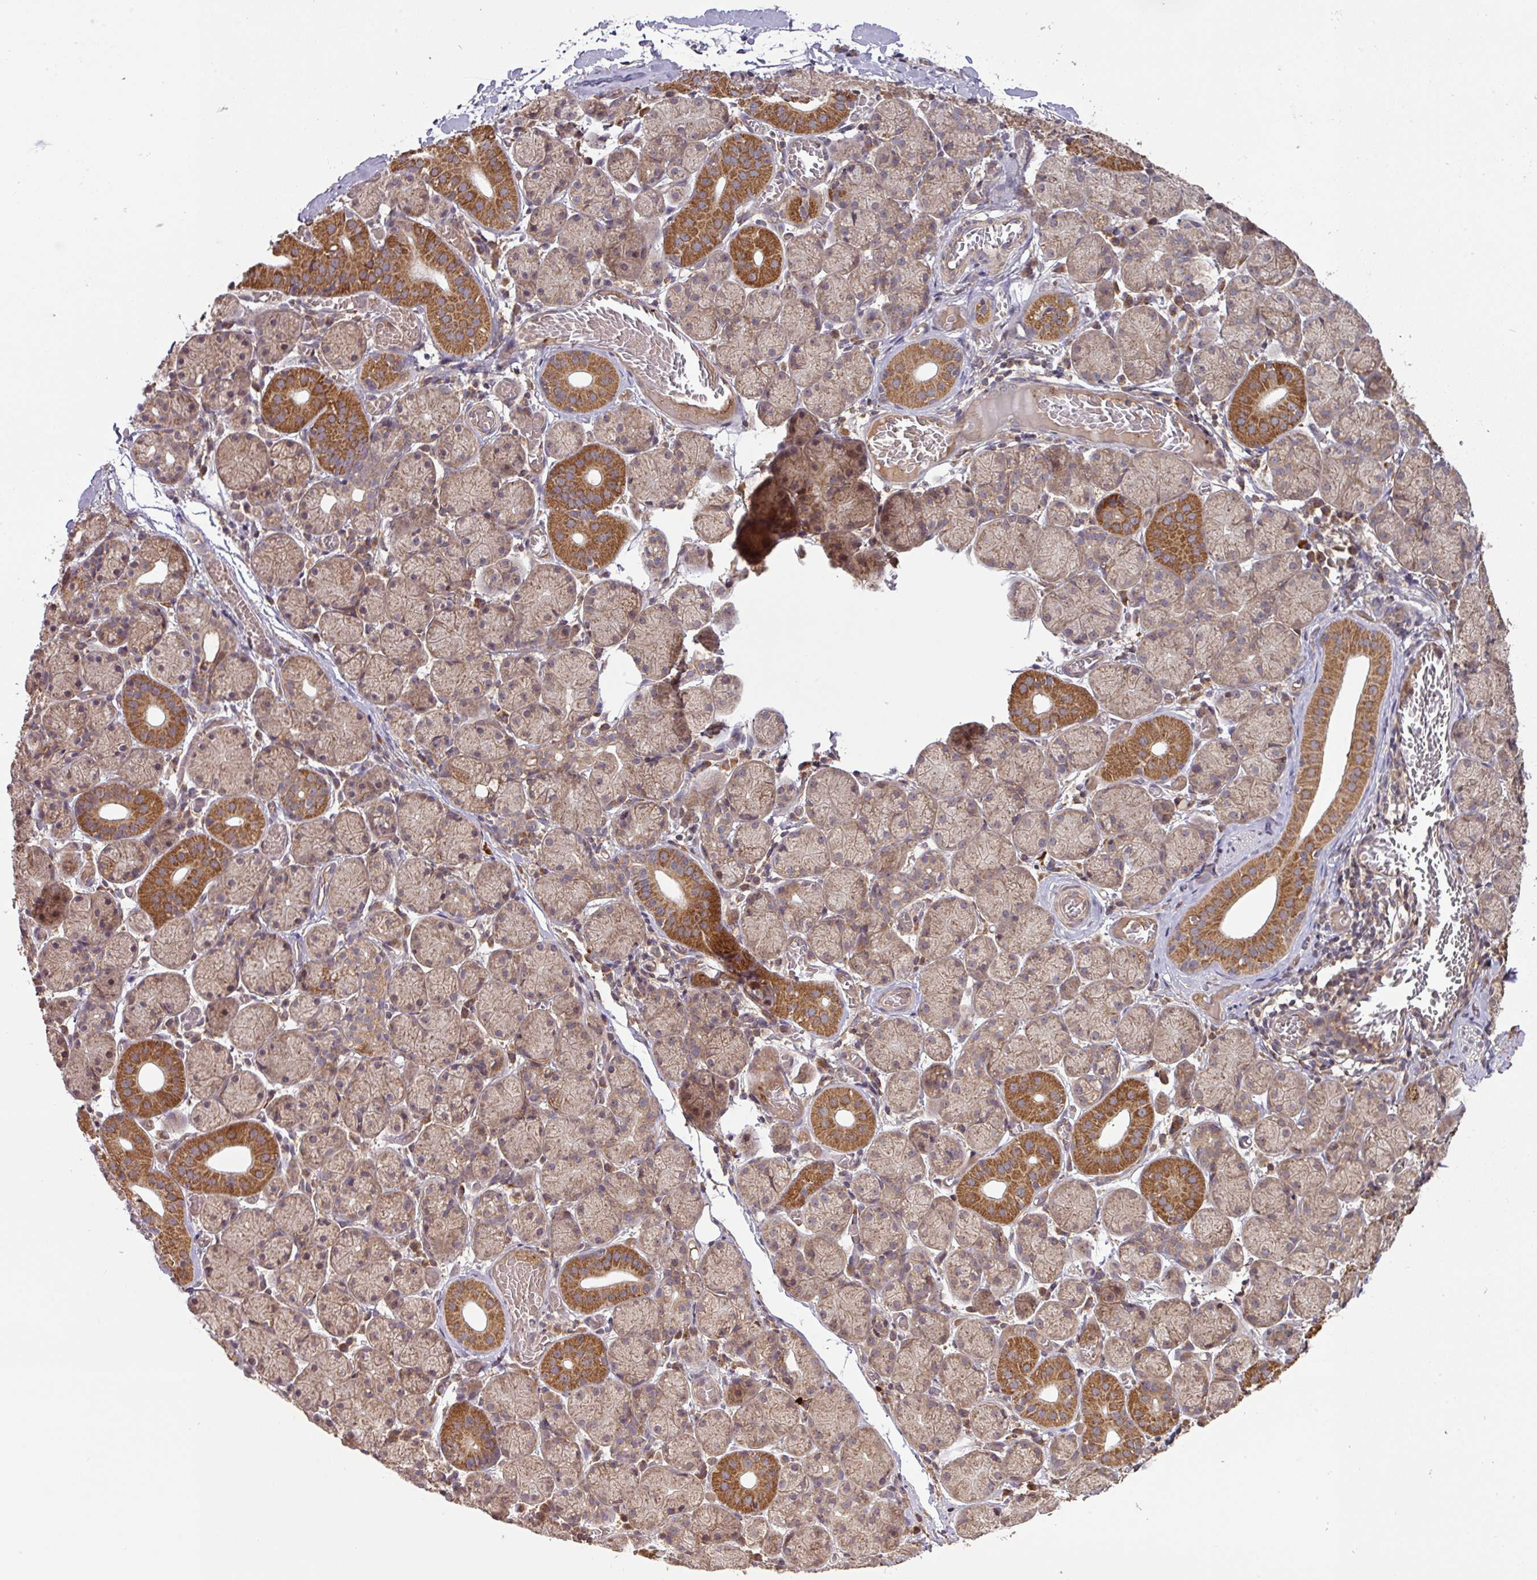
{"staining": {"intensity": "strong", "quantity": "25%-75%", "location": "cytoplasmic/membranous"}, "tissue": "salivary gland", "cell_type": "Glandular cells", "image_type": "normal", "snomed": [{"axis": "morphology", "description": "Normal tissue, NOS"}, {"axis": "topography", "description": "Salivary gland"}], "caption": "Approximately 25%-75% of glandular cells in unremarkable salivary gland reveal strong cytoplasmic/membranous protein staining as visualized by brown immunohistochemical staining.", "gene": "MRRF", "patient": {"sex": "female", "age": 24}}